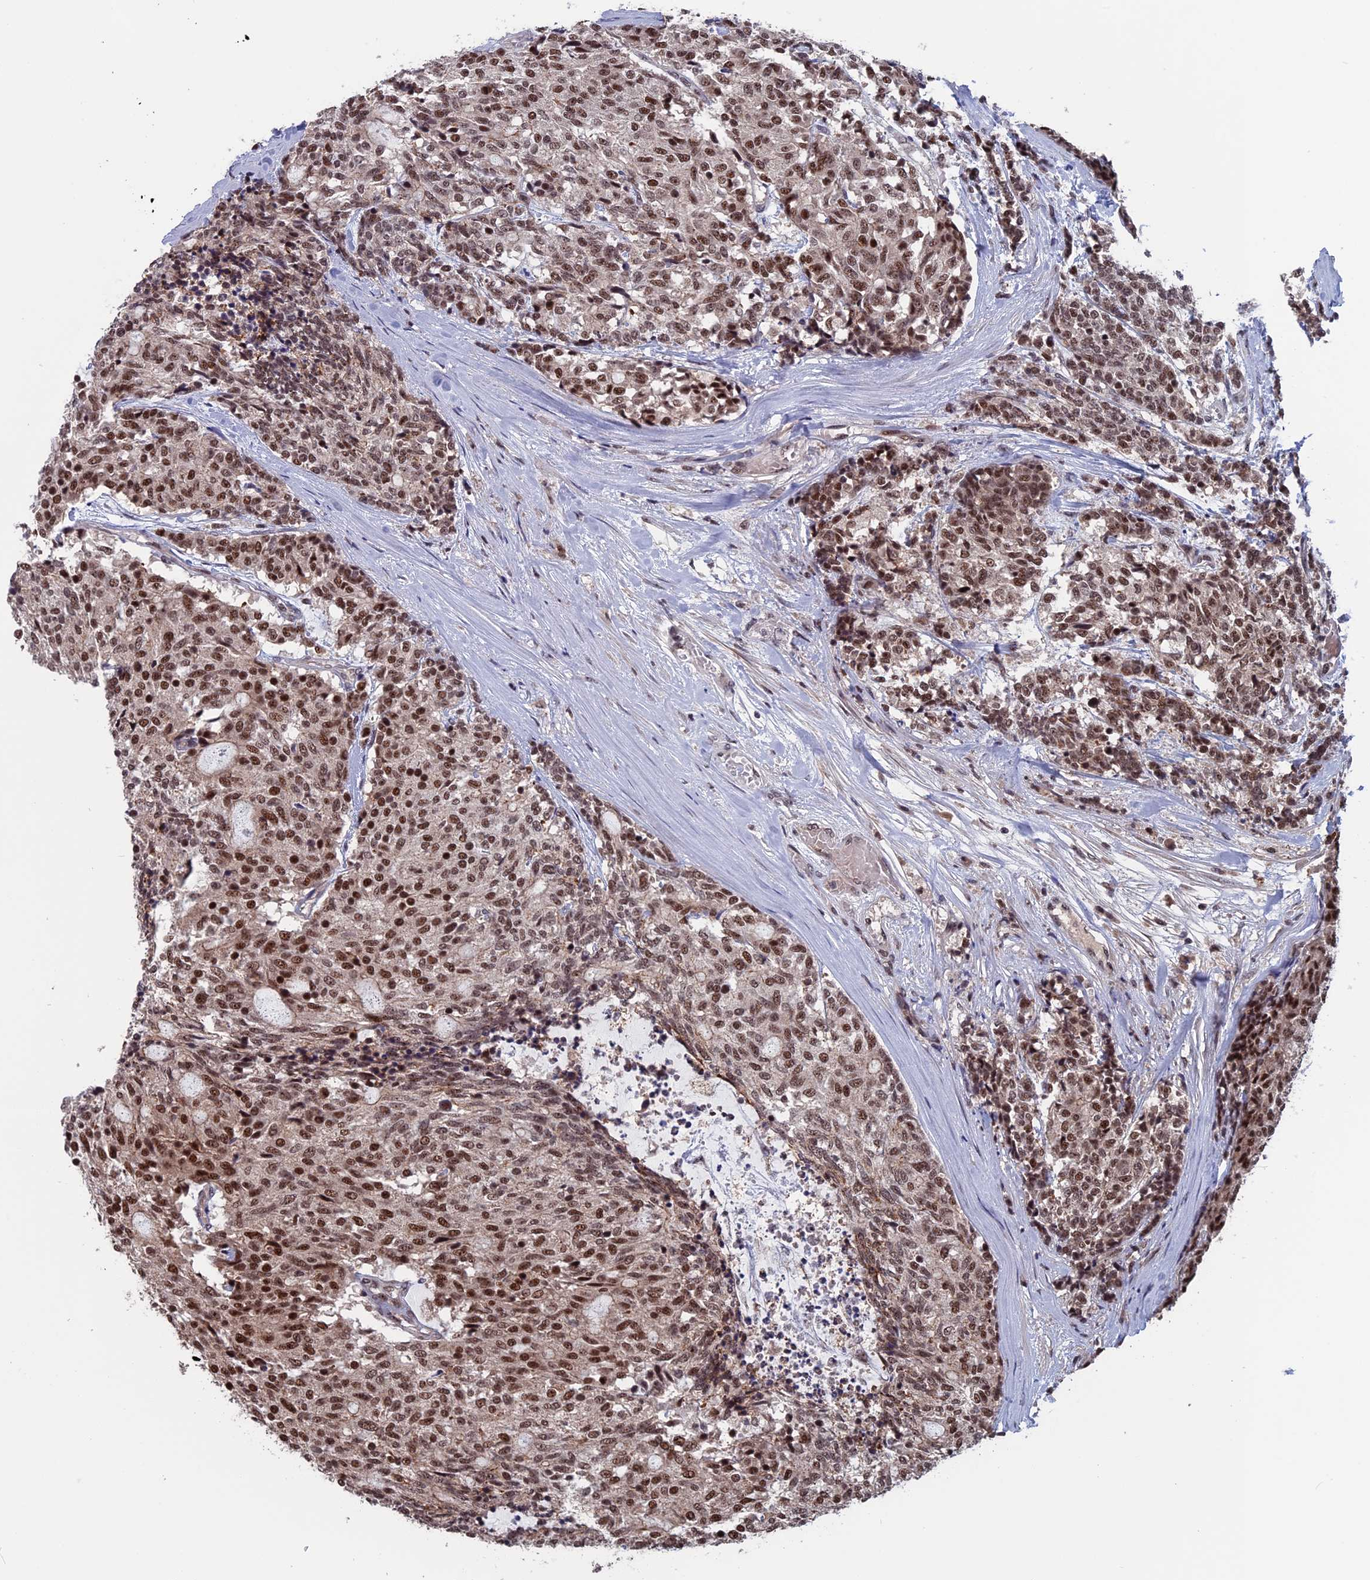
{"staining": {"intensity": "moderate", "quantity": ">75%", "location": "nuclear"}, "tissue": "carcinoid", "cell_type": "Tumor cells", "image_type": "cancer", "snomed": [{"axis": "morphology", "description": "Carcinoid, malignant, NOS"}, {"axis": "topography", "description": "Pancreas"}], "caption": "Immunohistochemical staining of human carcinoid reveals medium levels of moderate nuclear protein staining in approximately >75% of tumor cells.", "gene": "CACTIN", "patient": {"sex": "female", "age": 54}}